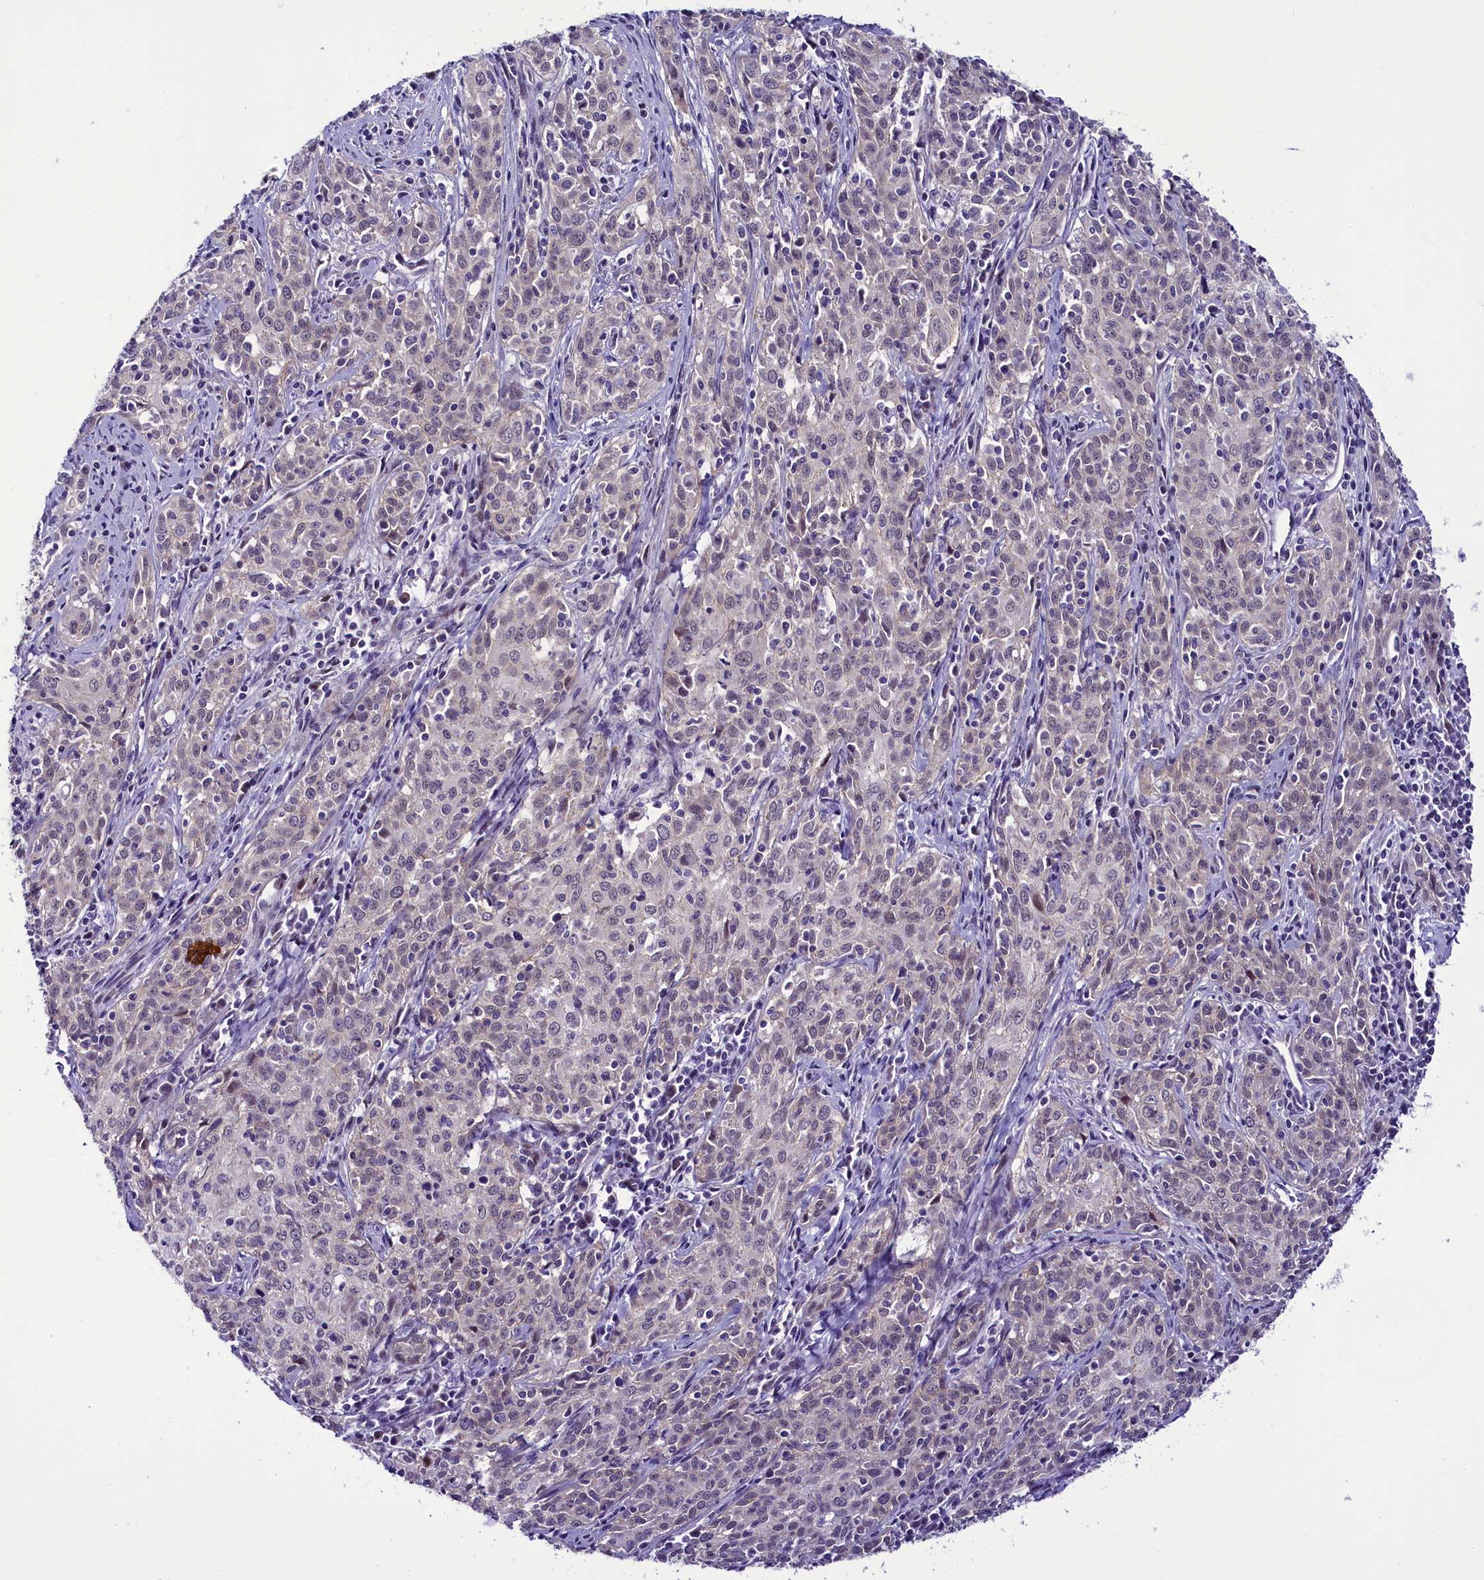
{"staining": {"intensity": "negative", "quantity": "none", "location": "none"}, "tissue": "cervical cancer", "cell_type": "Tumor cells", "image_type": "cancer", "snomed": [{"axis": "morphology", "description": "Squamous cell carcinoma, NOS"}, {"axis": "topography", "description": "Cervix"}], "caption": "DAB immunohistochemical staining of human cervical cancer (squamous cell carcinoma) demonstrates no significant staining in tumor cells. (DAB immunohistochemistry, high magnification).", "gene": "CCDC106", "patient": {"sex": "female", "age": 57}}